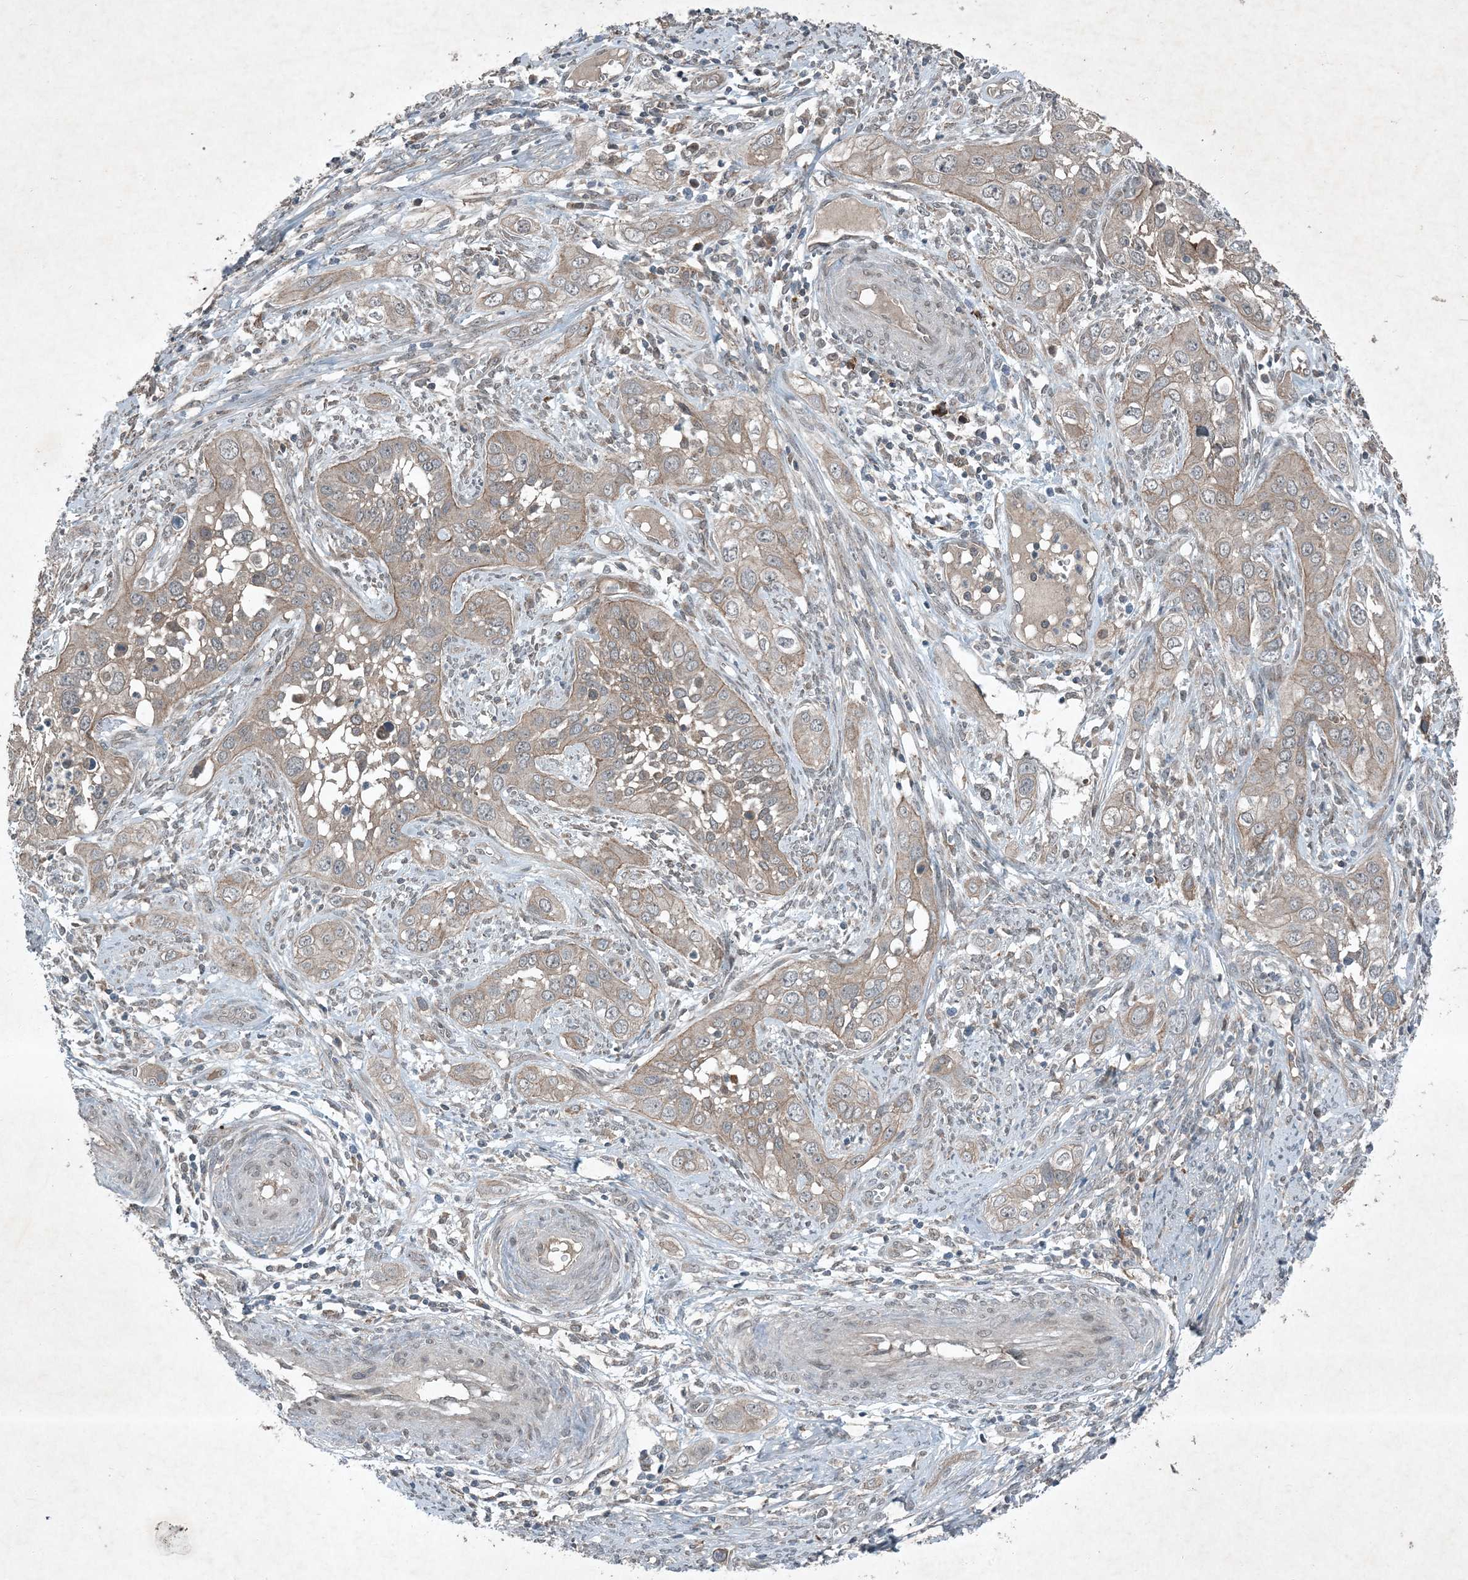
{"staining": {"intensity": "weak", "quantity": "25%-75%", "location": "cytoplasmic/membranous"}, "tissue": "cervical cancer", "cell_type": "Tumor cells", "image_type": "cancer", "snomed": [{"axis": "morphology", "description": "Squamous cell carcinoma, NOS"}, {"axis": "topography", "description": "Cervix"}], "caption": "Immunohistochemistry (IHC) of human squamous cell carcinoma (cervical) exhibits low levels of weak cytoplasmic/membranous expression in about 25%-75% of tumor cells.", "gene": "MDN1", "patient": {"sex": "female", "age": 34}}